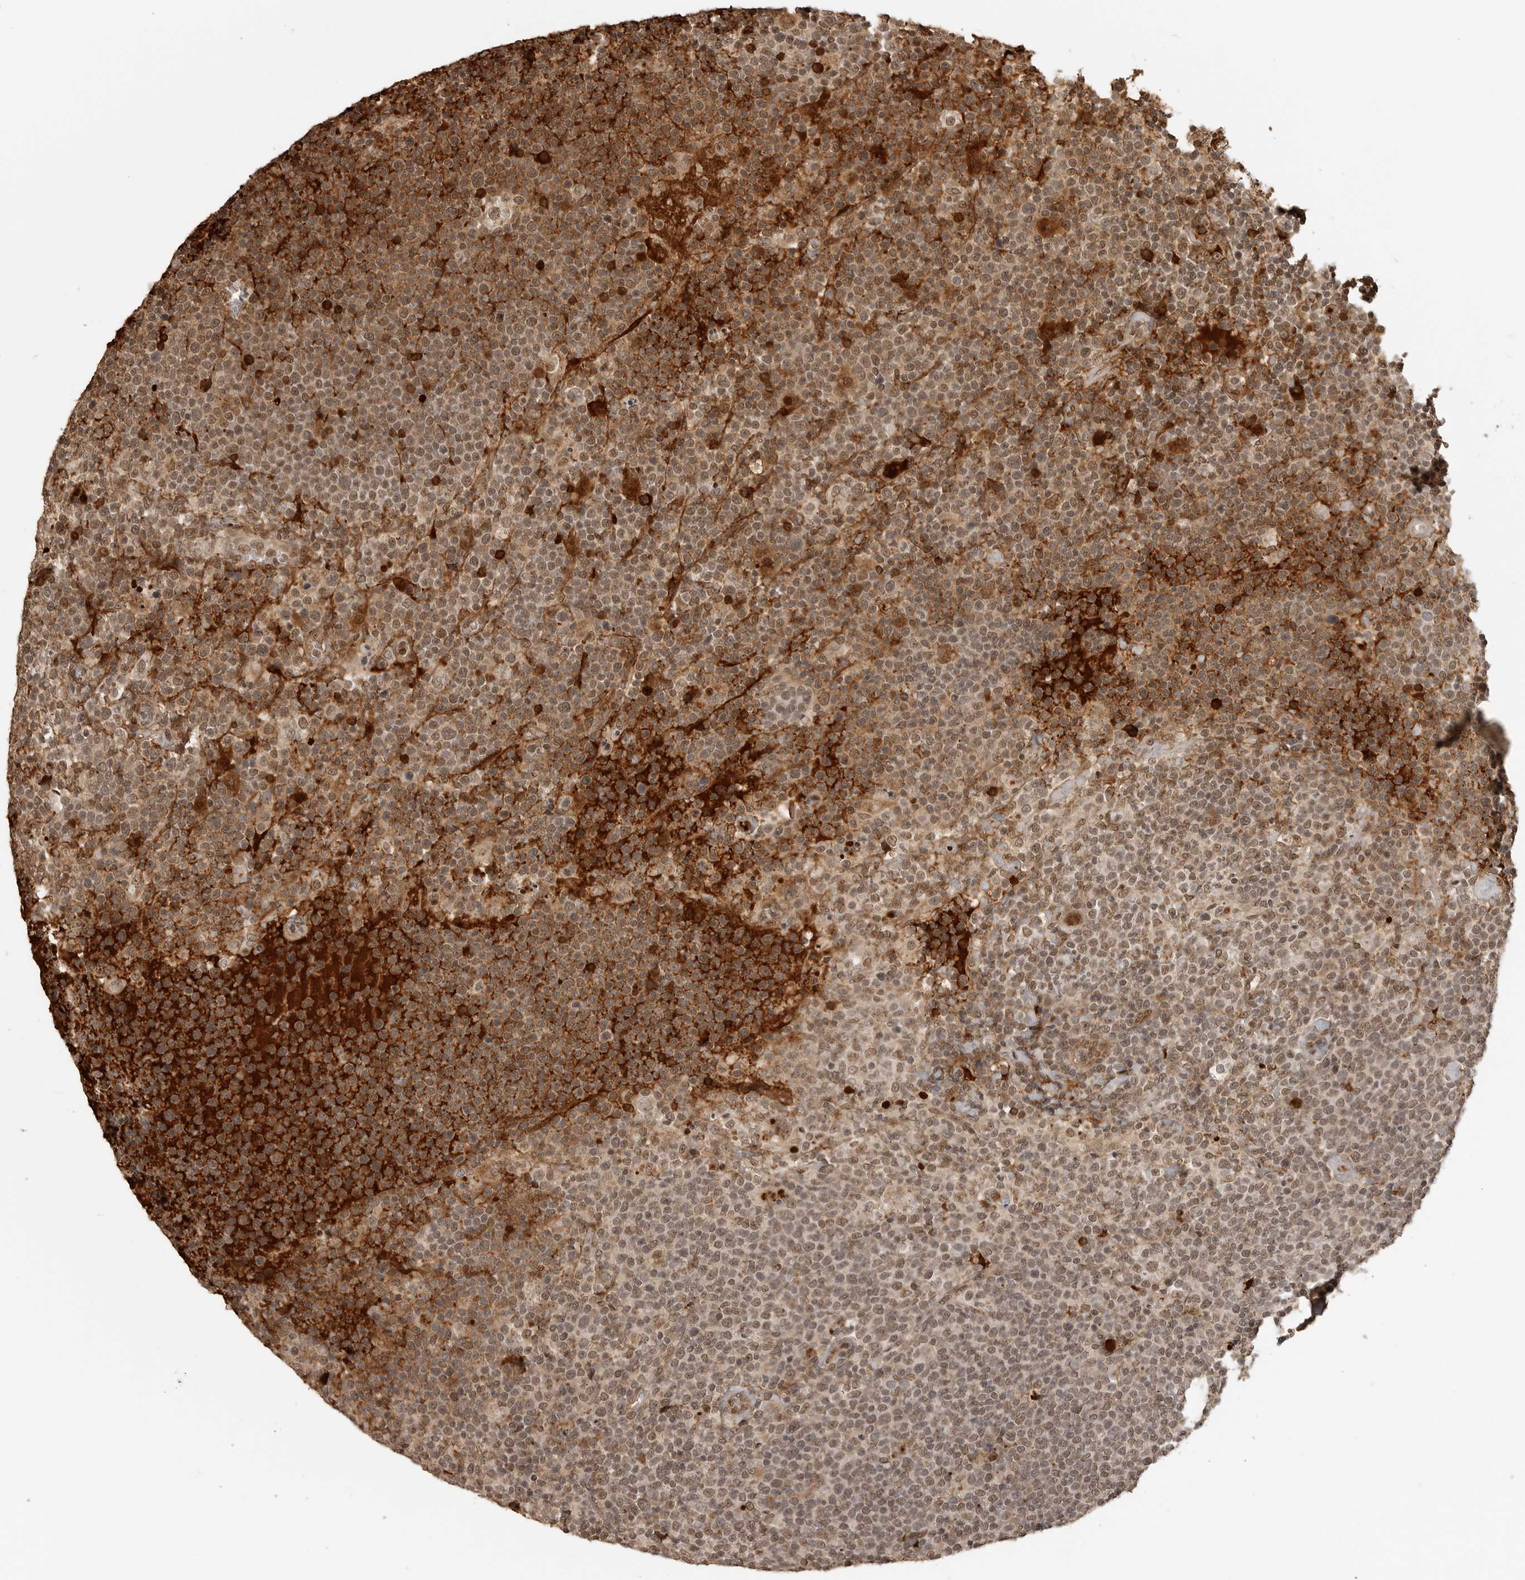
{"staining": {"intensity": "moderate", "quantity": ">75%", "location": "nuclear"}, "tissue": "lymphoma", "cell_type": "Tumor cells", "image_type": "cancer", "snomed": [{"axis": "morphology", "description": "Malignant lymphoma, non-Hodgkin's type, High grade"}, {"axis": "topography", "description": "Lymph node"}], "caption": "Immunohistochemical staining of human lymphoma displays moderate nuclear protein expression in about >75% of tumor cells.", "gene": "CLOCK", "patient": {"sex": "male", "age": 61}}